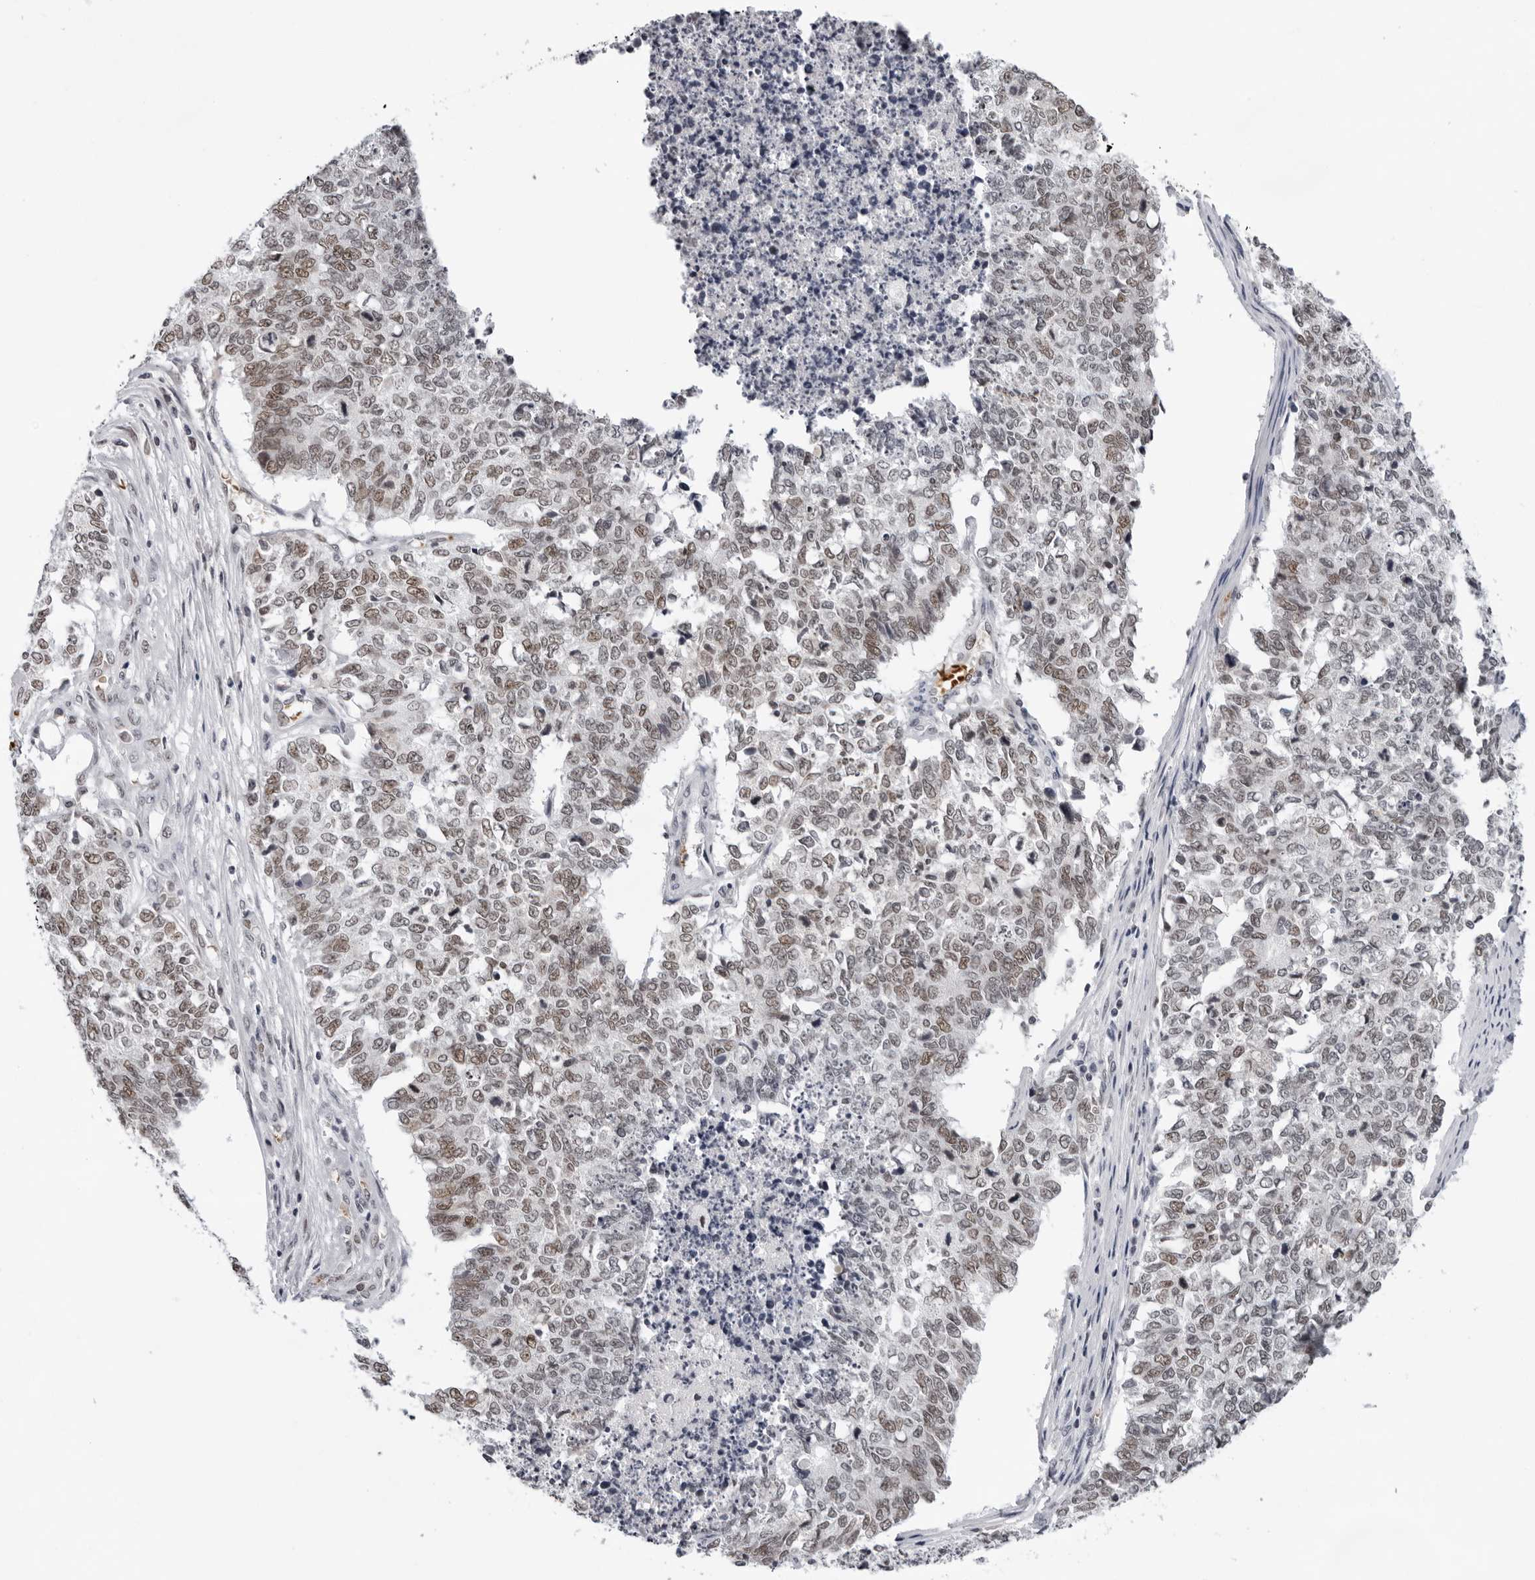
{"staining": {"intensity": "weak", "quantity": ">75%", "location": "nuclear"}, "tissue": "cervical cancer", "cell_type": "Tumor cells", "image_type": "cancer", "snomed": [{"axis": "morphology", "description": "Squamous cell carcinoma, NOS"}, {"axis": "topography", "description": "Cervix"}], "caption": "IHC of human cervical cancer demonstrates low levels of weak nuclear staining in about >75% of tumor cells.", "gene": "USP1", "patient": {"sex": "female", "age": 63}}